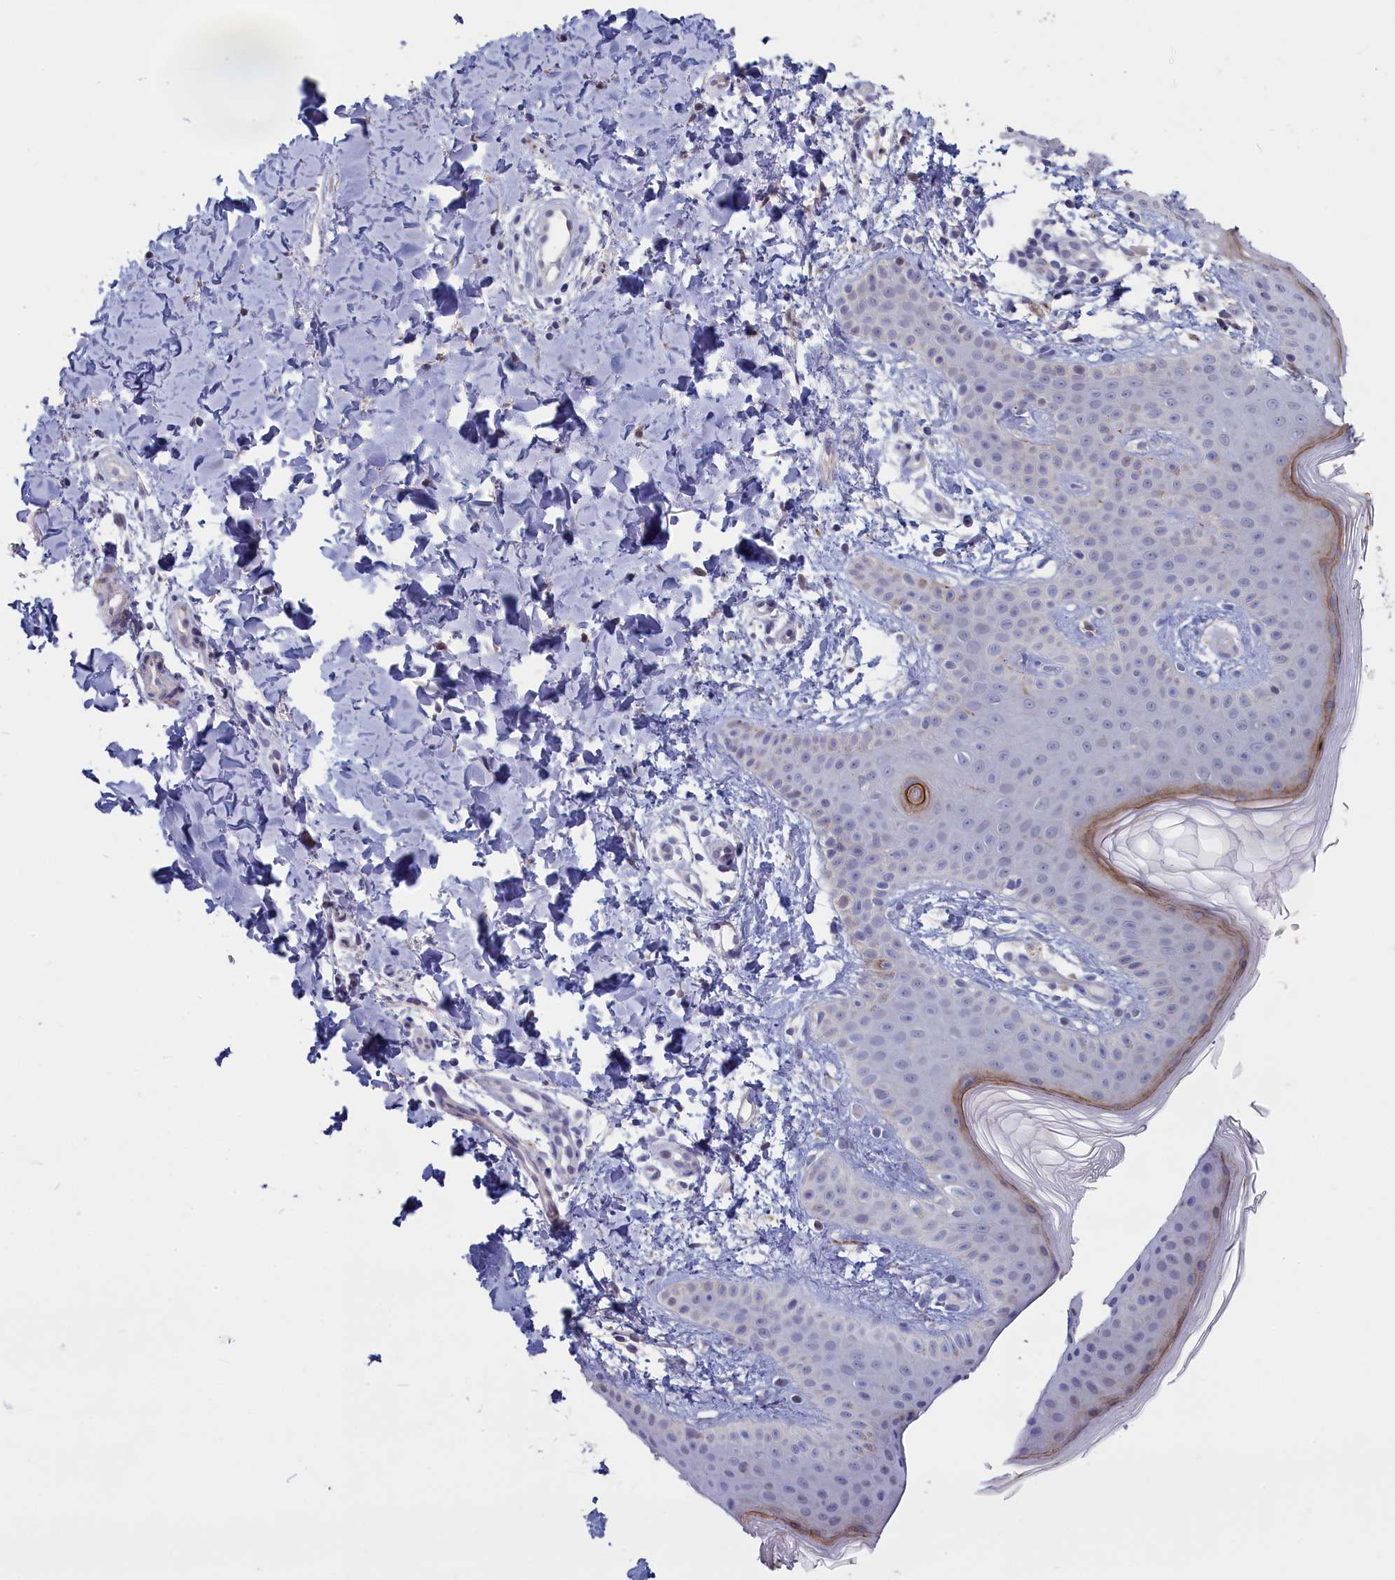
{"staining": {"intensity": "moderate", "quantity": "25%-75%", "location": "cytoplasmic/membranous,nuclear"}, "tissue": "skin", "cell_type": "Fibroblasts", "image_type": "normal", "snomed": [{"axis": "morphology", "description": "Normal tissue, NOS"}, {"axis": "topography", "description": "Skin"}], "caption": "High-power microscopy captured an immunohistochemistry photomicrograph of normal skin, revealing moderate cytoplasmic/membranous,nuclear staining in about 25%-75% of fibroblasts.", "gene": "UCHL3", "patient": {"sex": "male", "age": 36}}